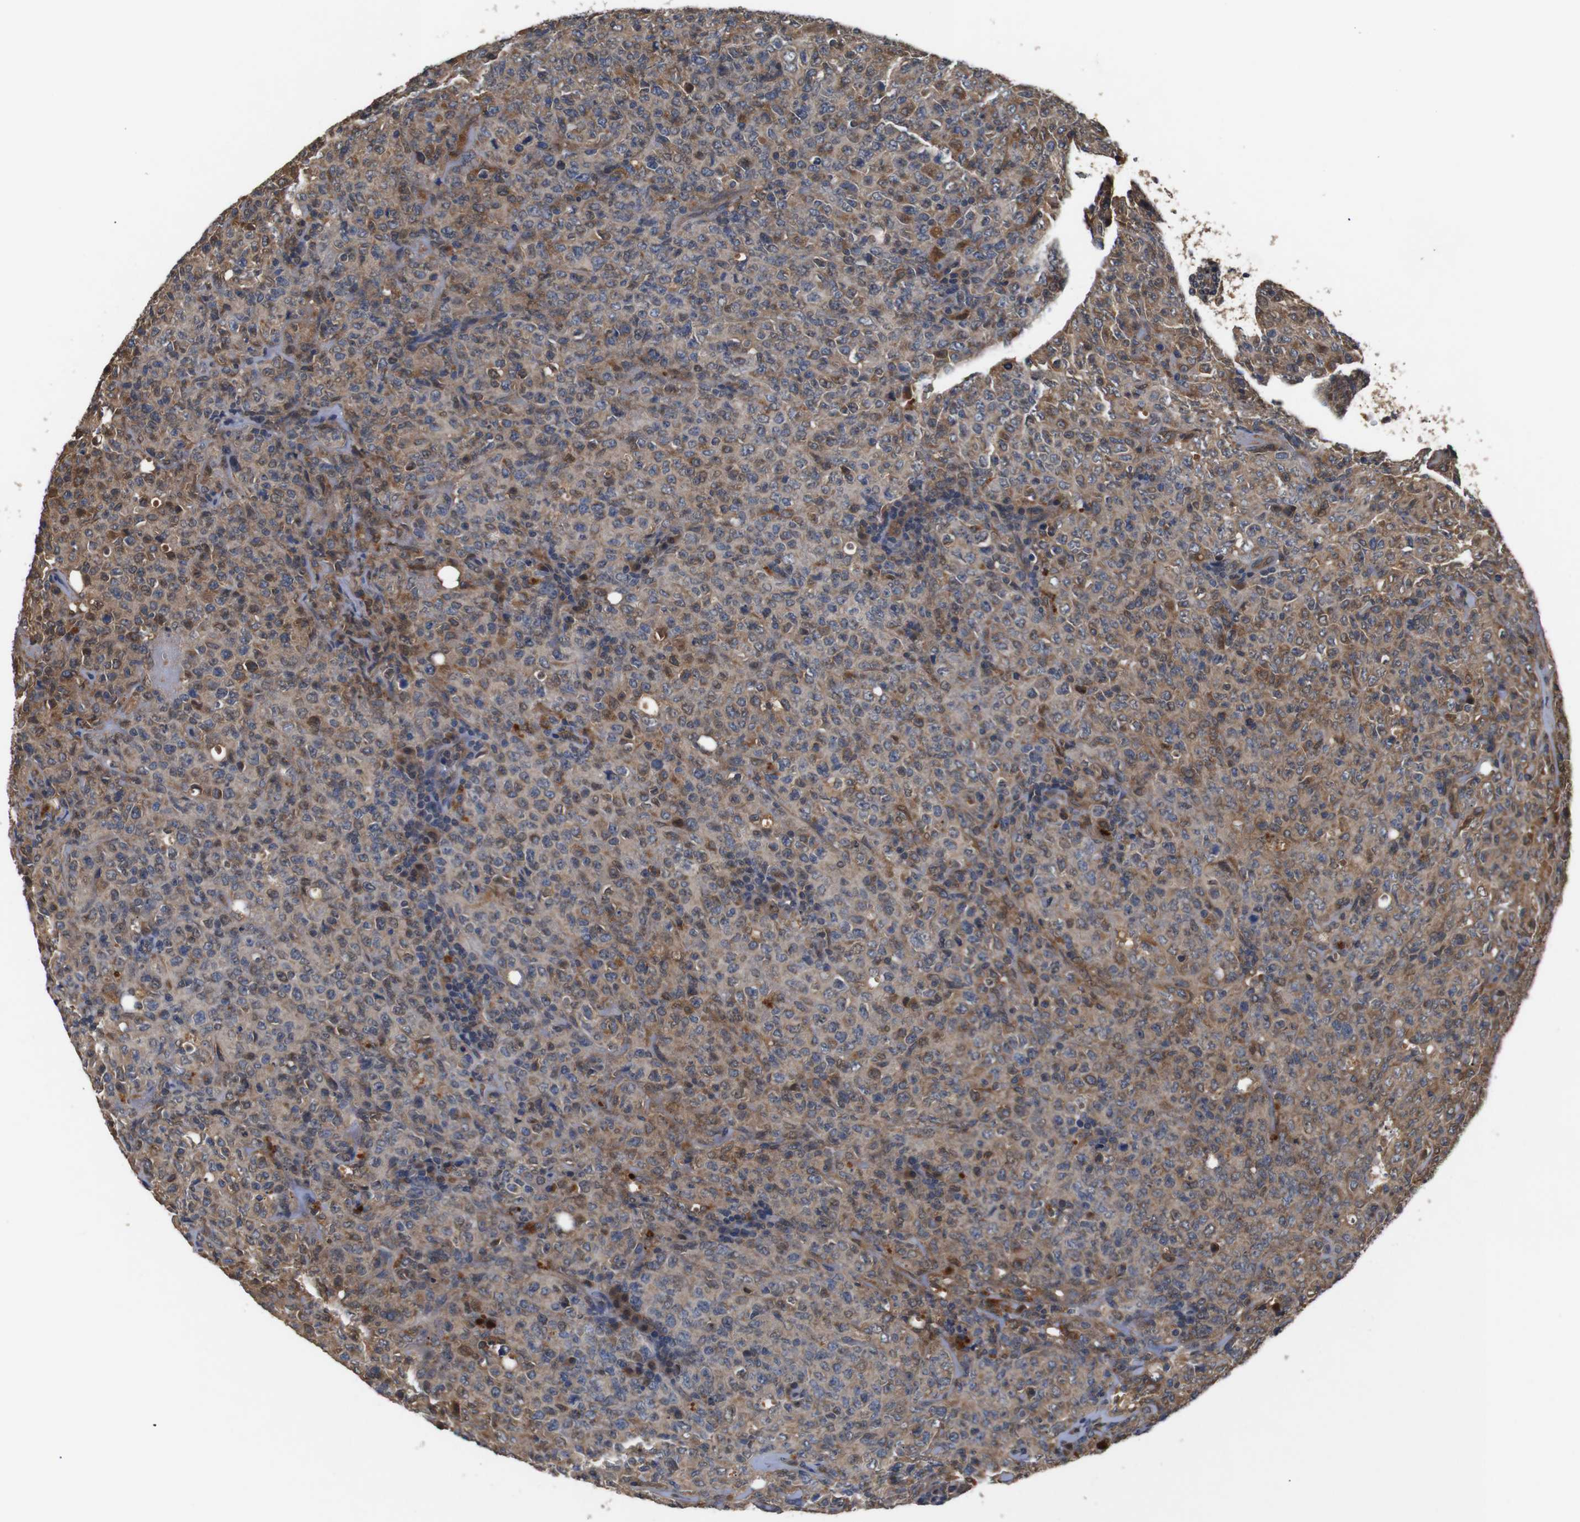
{"staining": {"intensity": "moderate", "quantity": ">75%", "location": "cytoplasmic/membranous"}, "tissue": "lymphoma", "cell_type": "Tumor cells", "image_type": "cancer", "snomed": [{"axis": "morphology", "description": "Malignant lymphoma, non-Hodgkin's type, High grade"}, {"axis": "topography", "description": "Tonsil"}], "caption": "The photomicrograph shows a brown stain indicating the presence of a protein in the cytoplasmic/membranous of tumor cells in malignant lymphoma, non-Hodgkin's type (high-grade).", "gene": "DDR1", "patient": {"sex": "female", "age": 36}}